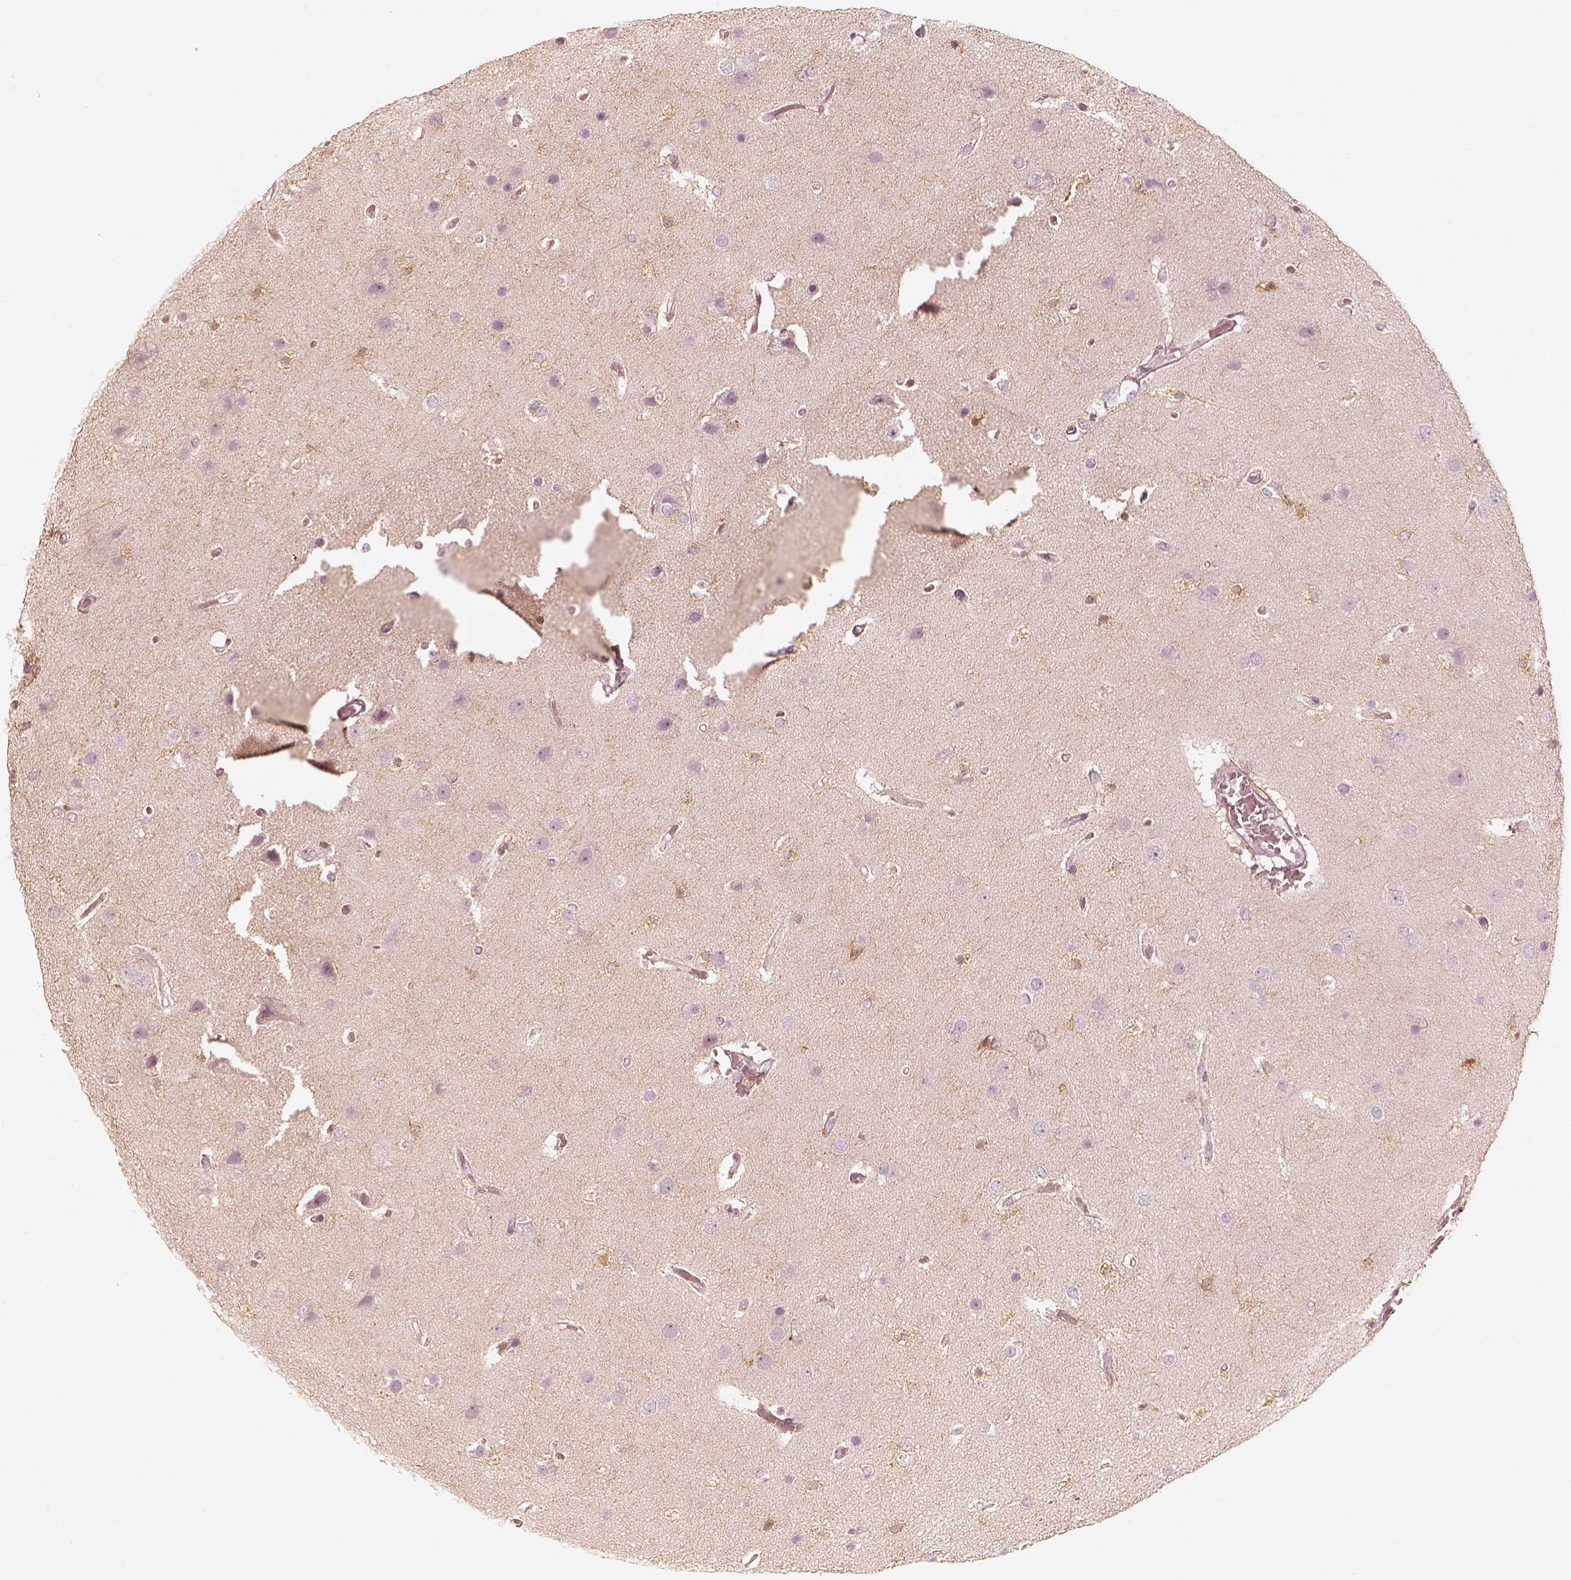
{"staining": {"intensity": "negative", "quantity": "none", "location": "none"}, "tissue": "glioma", "cell_type": "Tumor cells", "image_type": "cancer", "snomed": [{"axis": "morphology", "description": "Glioma, malignant, High grade"}, {"axis": "topography", "description": "Brain"}], "caption": "This photomicrograph is of high-grade glioma (malignant) stained with immunohistochemistry (IHC) to label a protein in brown with the nuclei are counter-stained blue. There is no positivity in tumor cells.", "gene": "FMNL2", "patient": {"sex": "female", "age": 61}}